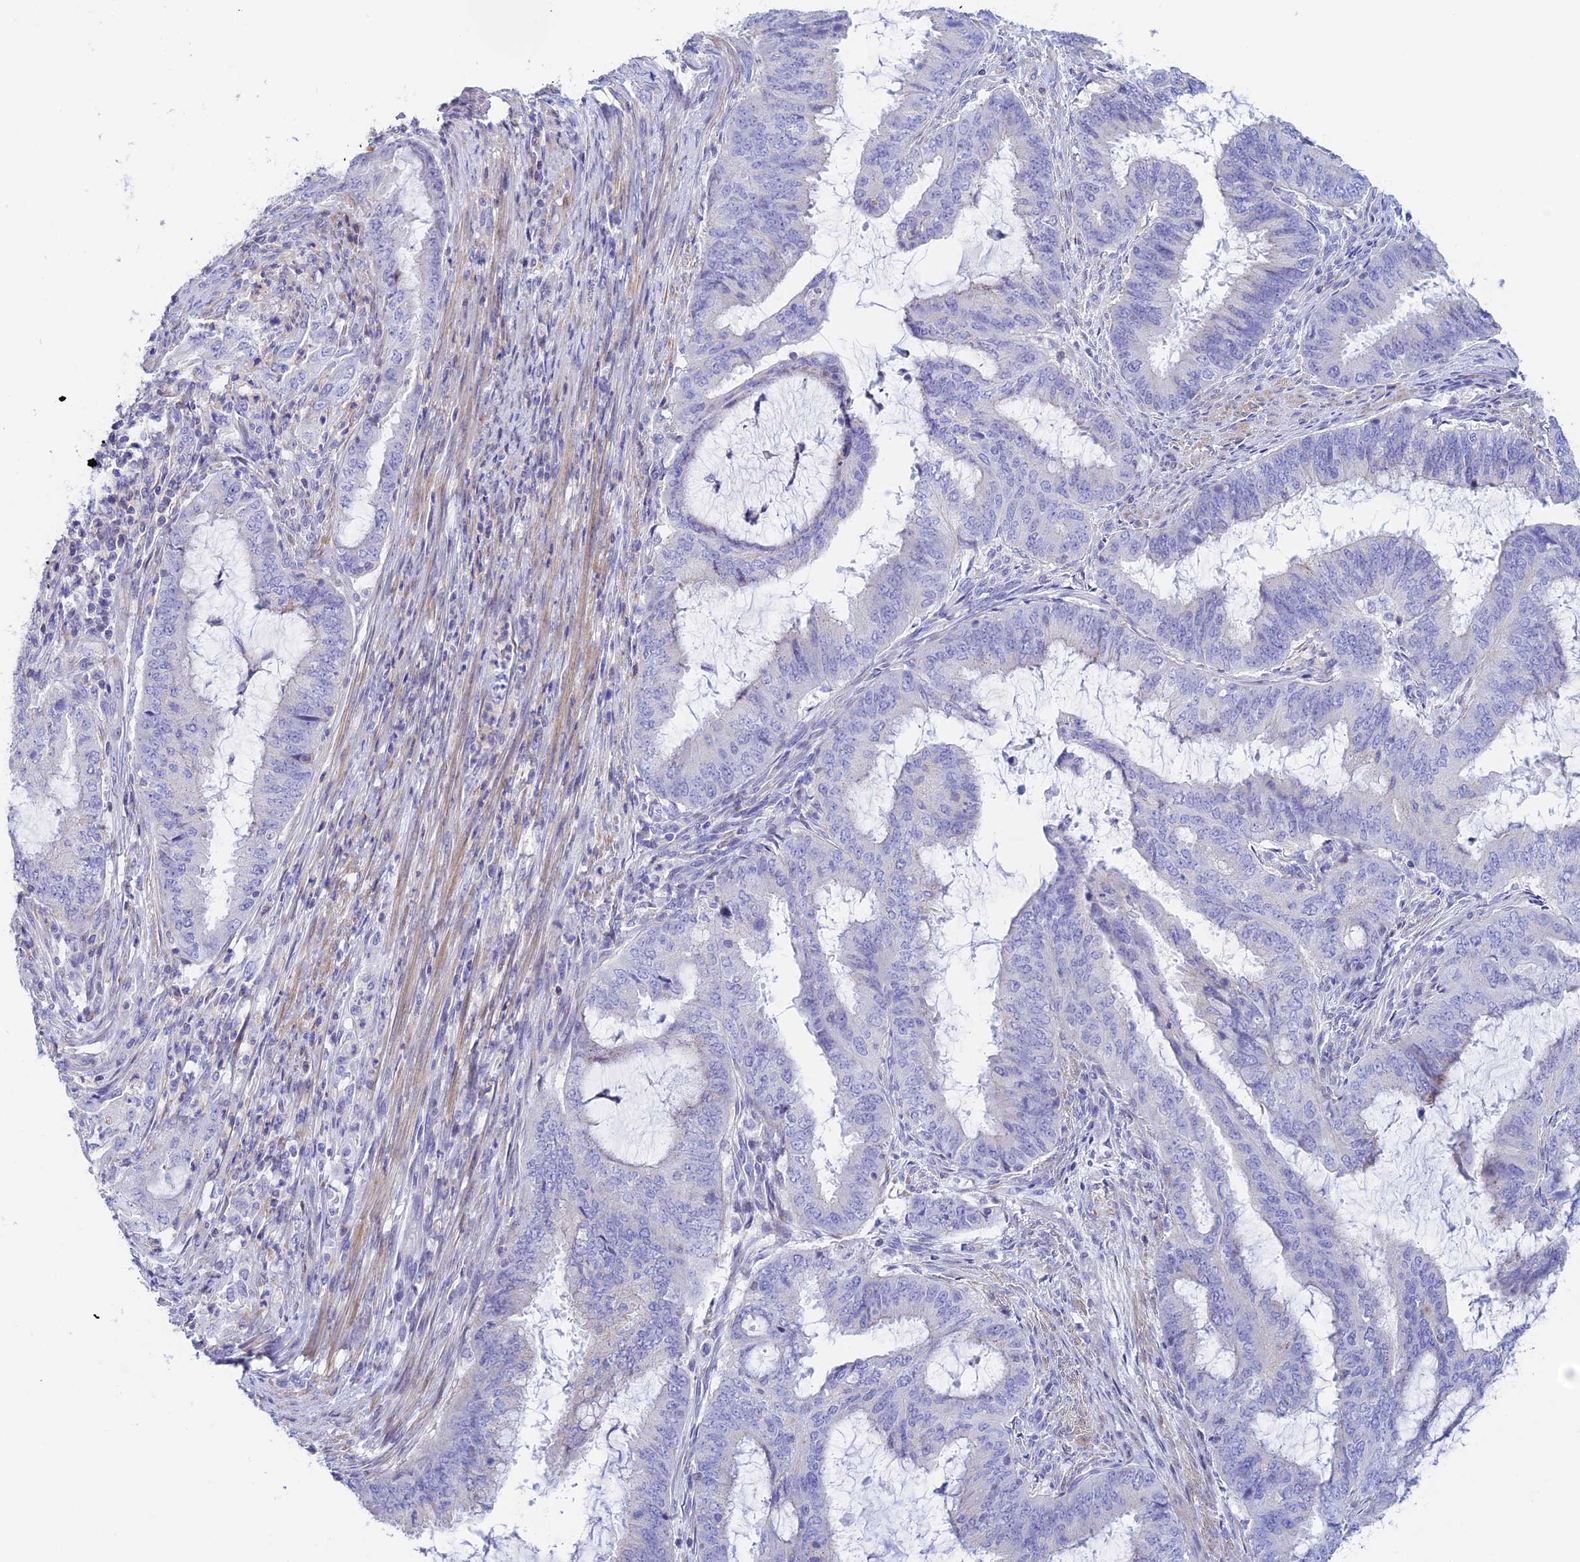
{"staining": {"intensity": "negative", "quantity": "none", "location": "none"}, "tissue": "endometrial cancer", "cell_type": "Tumor cells", "image_type": "cancer", "snomed": [{"axis": "morphology", "description": "Adenocarcinoma, NOS"}, {"axis": "topography", "description": "Endometrium"}], "caption": "Tumor cells show no significant protein staining in endometrial adenocarcinoma.", "gene": "PRIM1", "patient": {"sex": "female", "age": 51}}